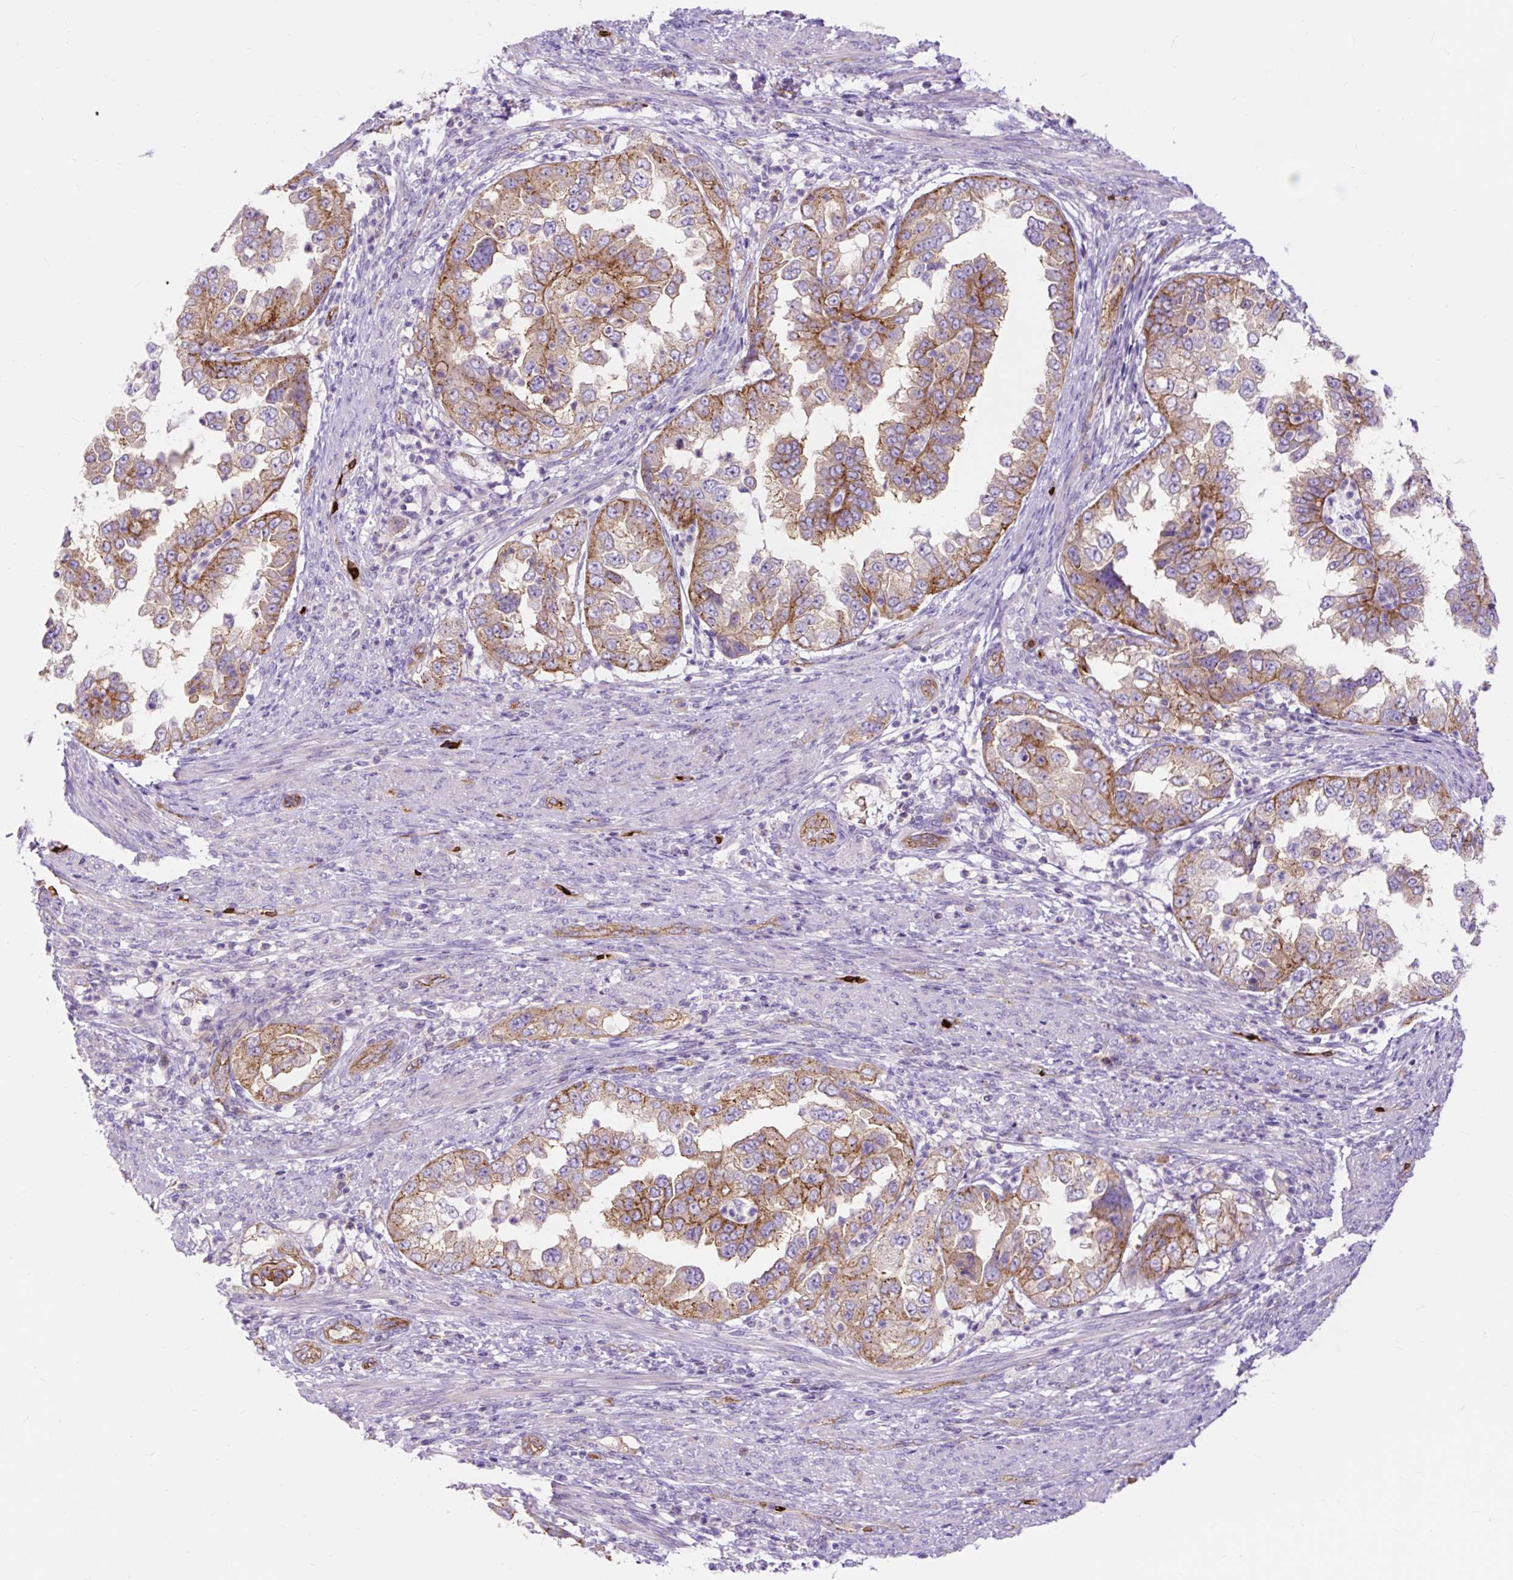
{"staining": {"intensity": "moderate", "quantity": ">75%", "location": "cytoplasmic/membranous"}, "tissue": "endometrial cancer", "cell_type": "Tumor cells", "image_type": "cancer", "snomed": [{"axis": "morphology", "description": "Adenocarcinoma, NOS"}, {"axis": "topography", "description": "Endometrium"}], "caption": "A high-resolution micrograph shows immunohistochemistry (IHC) staining of endometrial cancer (adenocarcinoma), which demonstrates moderate cytoplasmic/membranous expression in approximately >75% of tumor cells.", "gene": "HIP1R", "patient": {"sex": "female", "age": 85}}